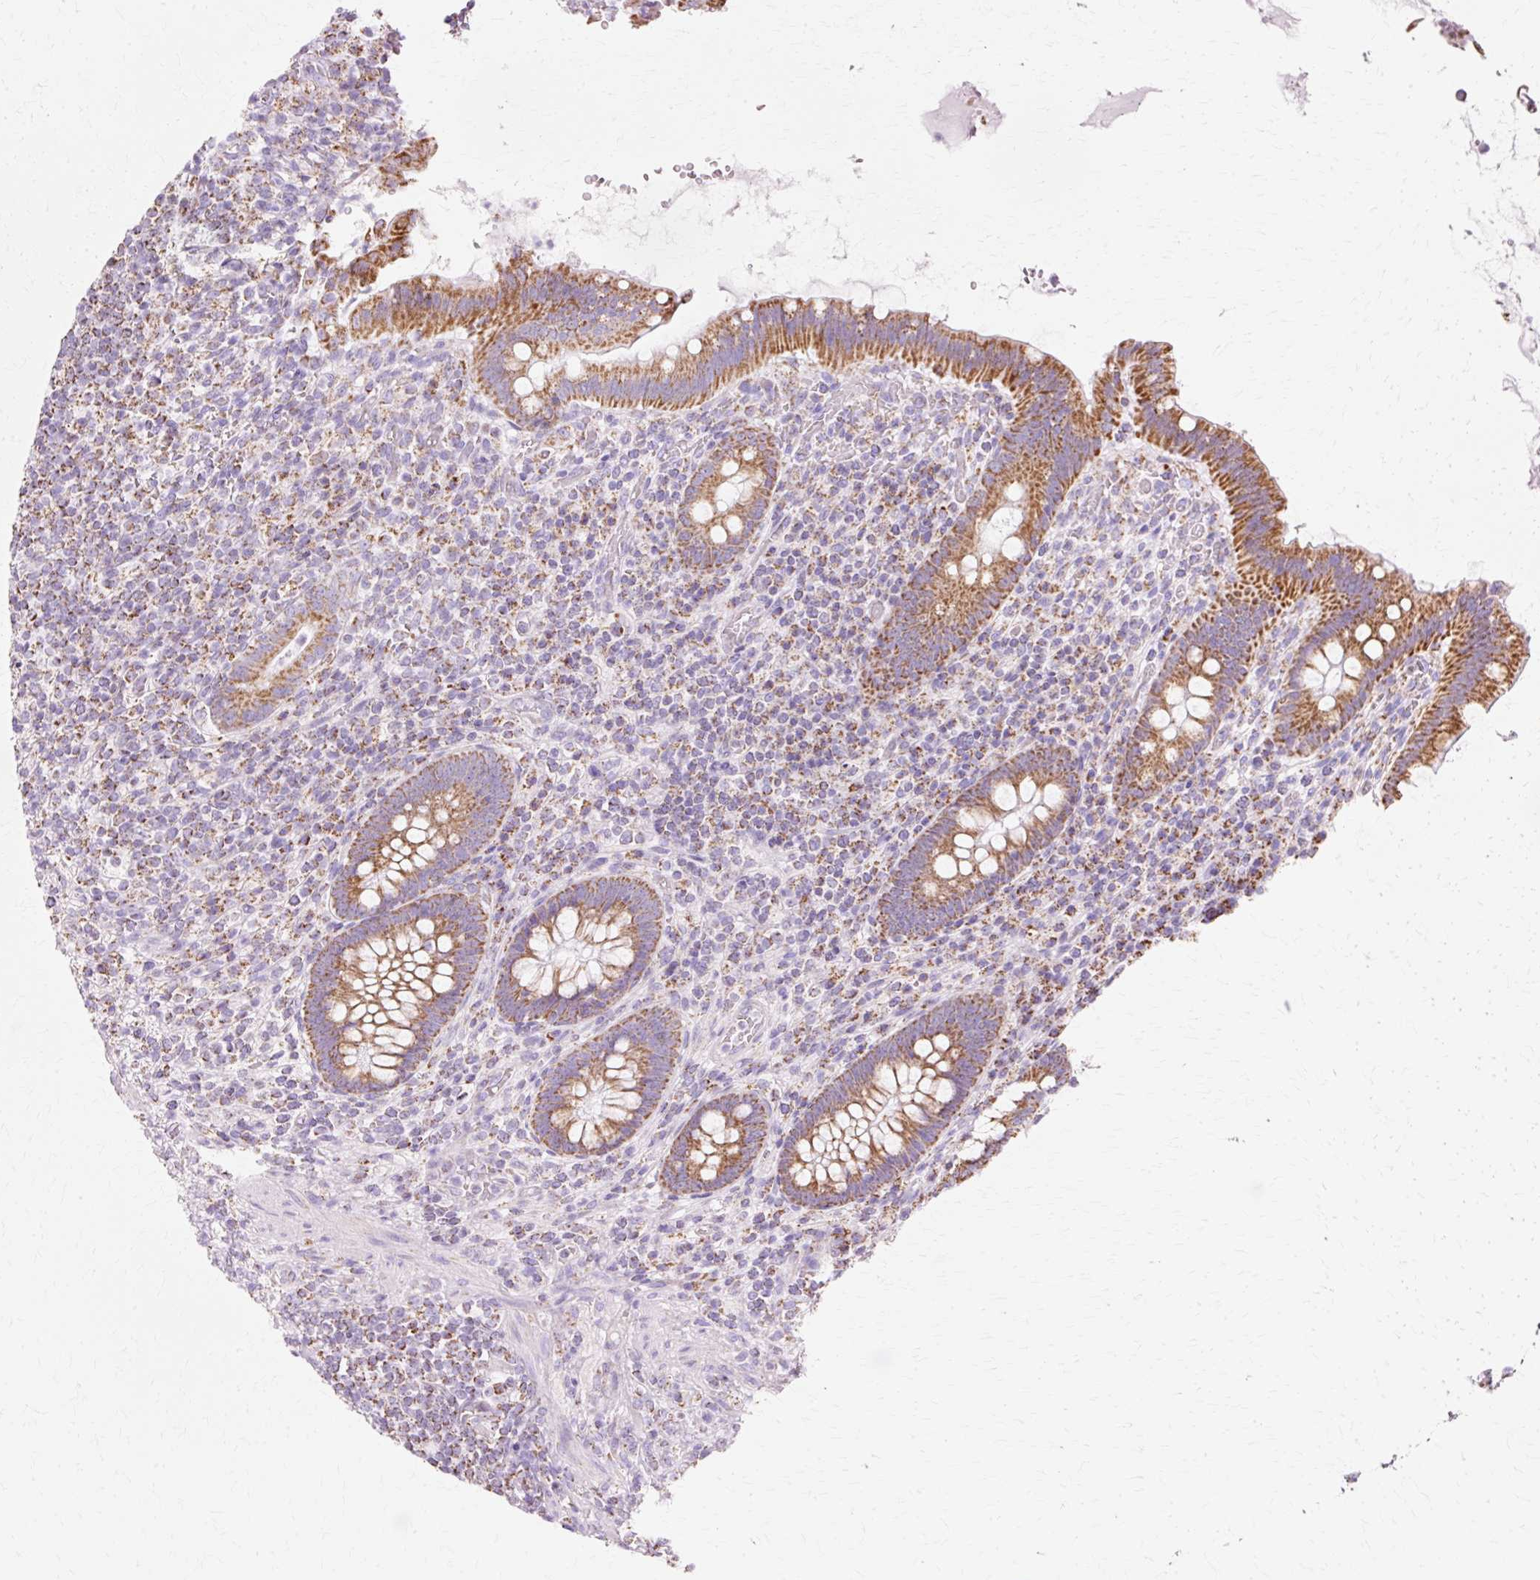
{"staining": {"intensity": "strong", "quantity": ">75%", "location": "cytoplasmic/membranous"}, "tissue": "appendix", "cell_type": "Glandular cells", "image_type": "normal", "snomed": [{"axis": "morphology", "description": "Normal tissue, NOS"}, {"axis": "topography", "description": "Appendix"}], "caption": "Immunohistochemistry photomicrograph of normal appendix: human appendix stained using immunohistochemistry (IHC) exhibits high levels of strong protein expression localized specifically in the cytoplasmic/membranous of glandular cells, appearing as a cytoplasmic/membranous brown color.", "gene": "ATP5PO", "patient": {"sex": "female", "age": 43}}